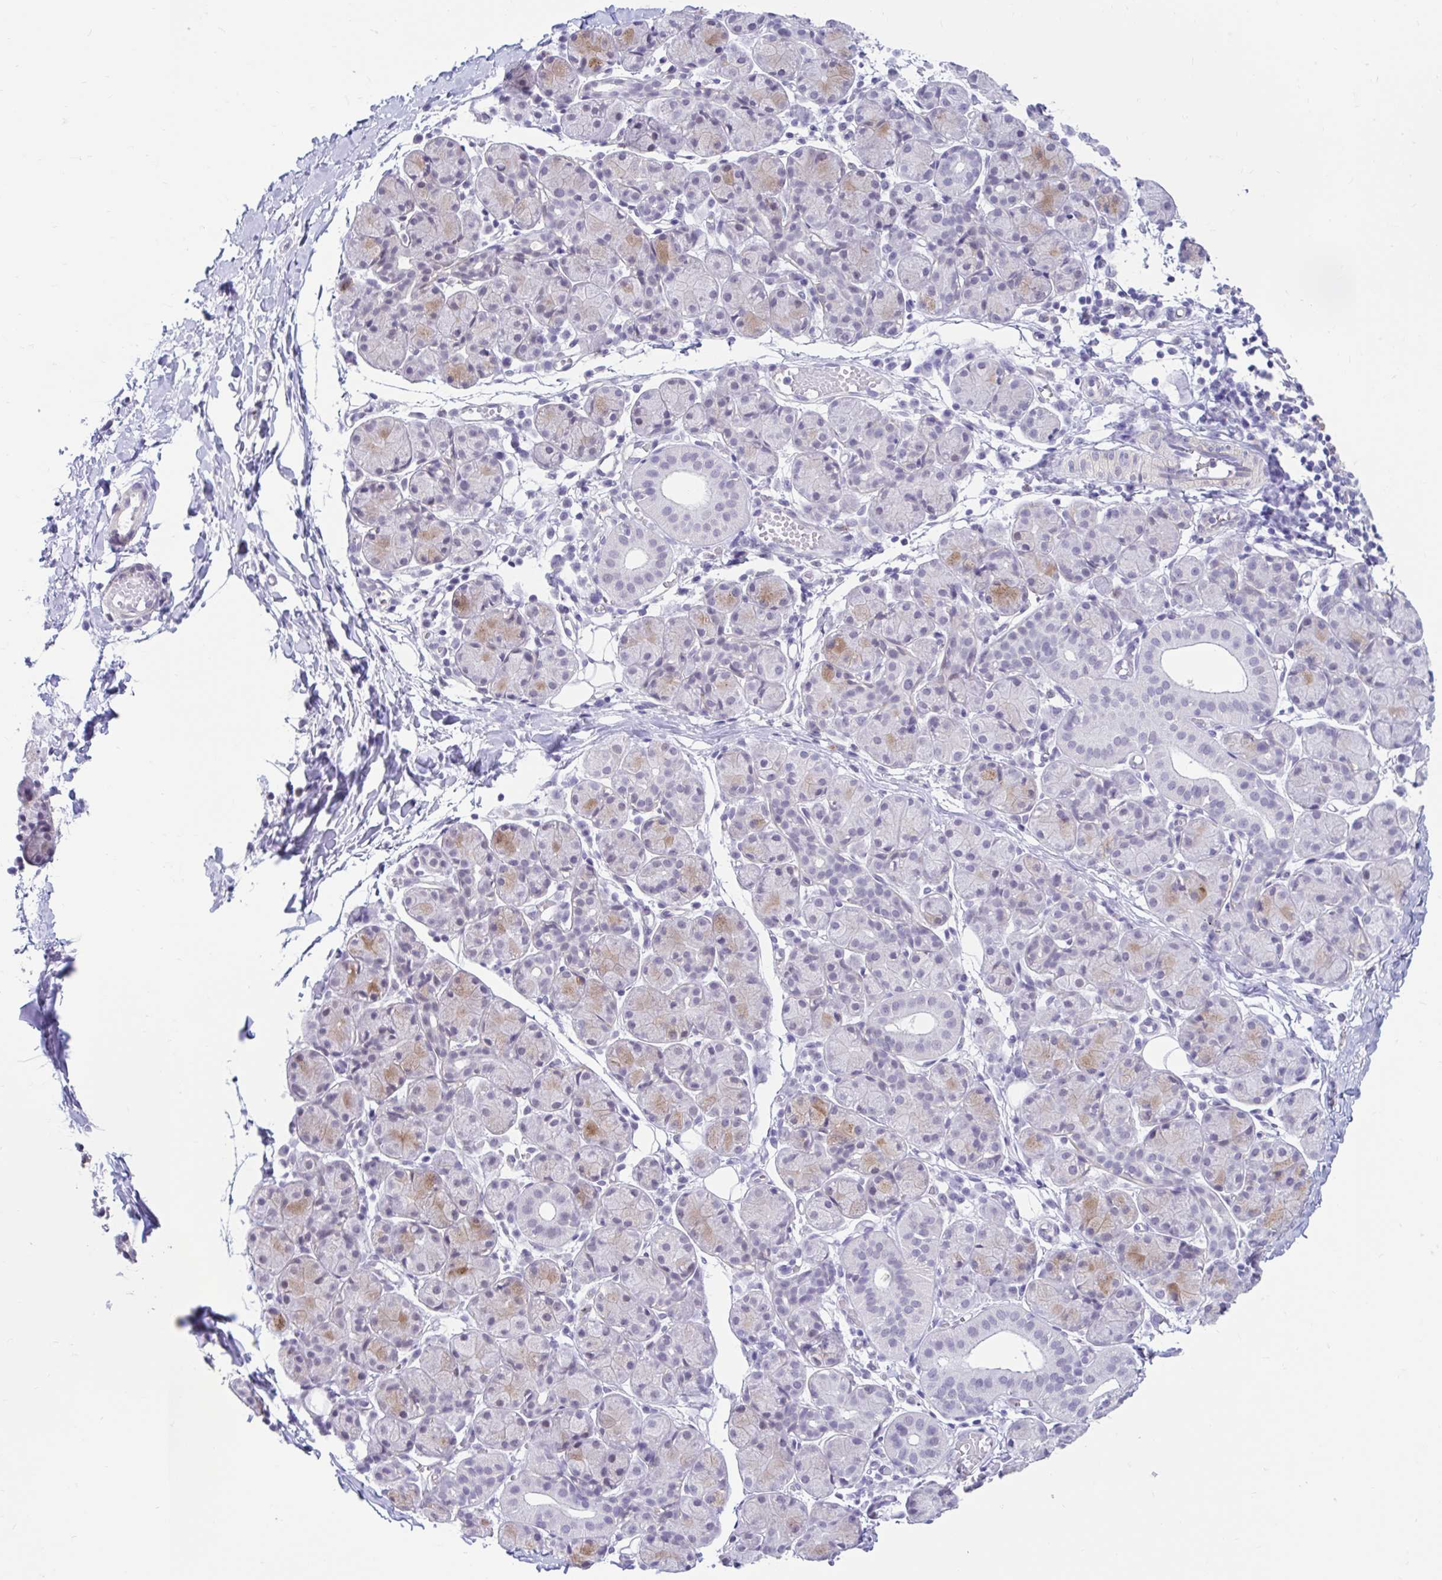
{"staining": {"intensity": "weak", "quantity": "<25%", "location": "cytoplasmic/membranous"}, "tissue": "salivary gland", "cell_type": "Glandular cells", "image_type": "normal", "snomed": [{"axis": "morphology", "description": "Normal tissue, NOS"}, {"axis": "morphology", "description": "Inflammation, NOS"}, {"axis": "topography", "description": "Lymph node"}, {"axis": "topography", "description": "Salivary gland"}], "caption": "Image shows no significant protein positivity in glandular cells of normal salivary gland. (Stains: DAB (3,3'-diaminobenzidine) immunohistochemistry (IHC) with hematoxylin counter stain, Microscopy: brightfield microscopy at high magnification).", "gene": "DCAF17", "patient": {"sex": "male", "age": 3}}